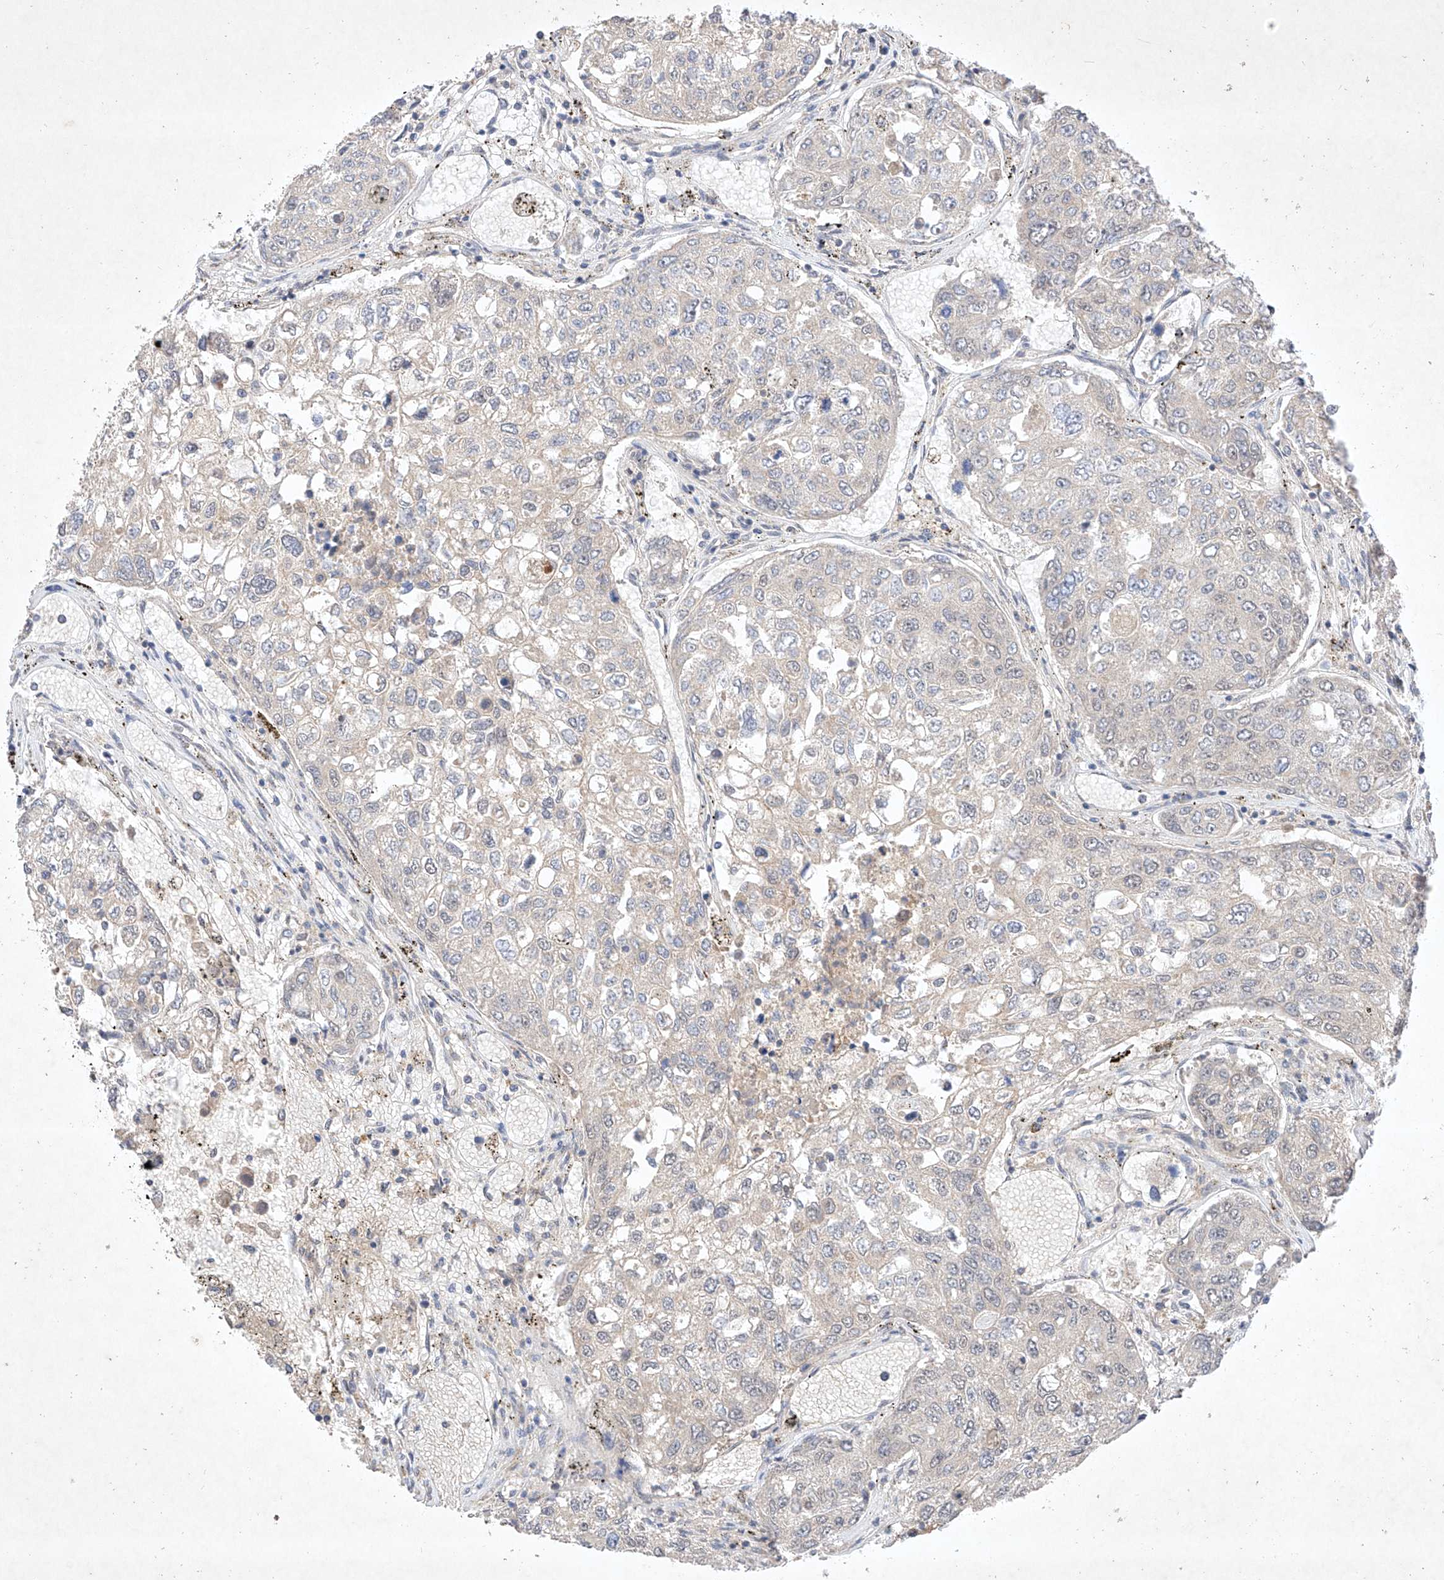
{"staining": {"intensity": "negative", "quantity": "none", "location": "none"}, "tissue": "urothelial cancer", "cell_type": "Tumor cells", "image_type": "cancer", "snomed": [{"axis": "morphology", "description": "Urothelial carcinoma, High grade"}, {"axis": "topography", "description": "Lymph node"}, {"axis": "topography", "description": "Urinary bladder"}], "caption": "Urothelial cancer was stained to show a protein in brown. There is no significant positivity in tumor cells.", "gene": "ZNF124", "patient": {"sex": "male", "age": 51}}